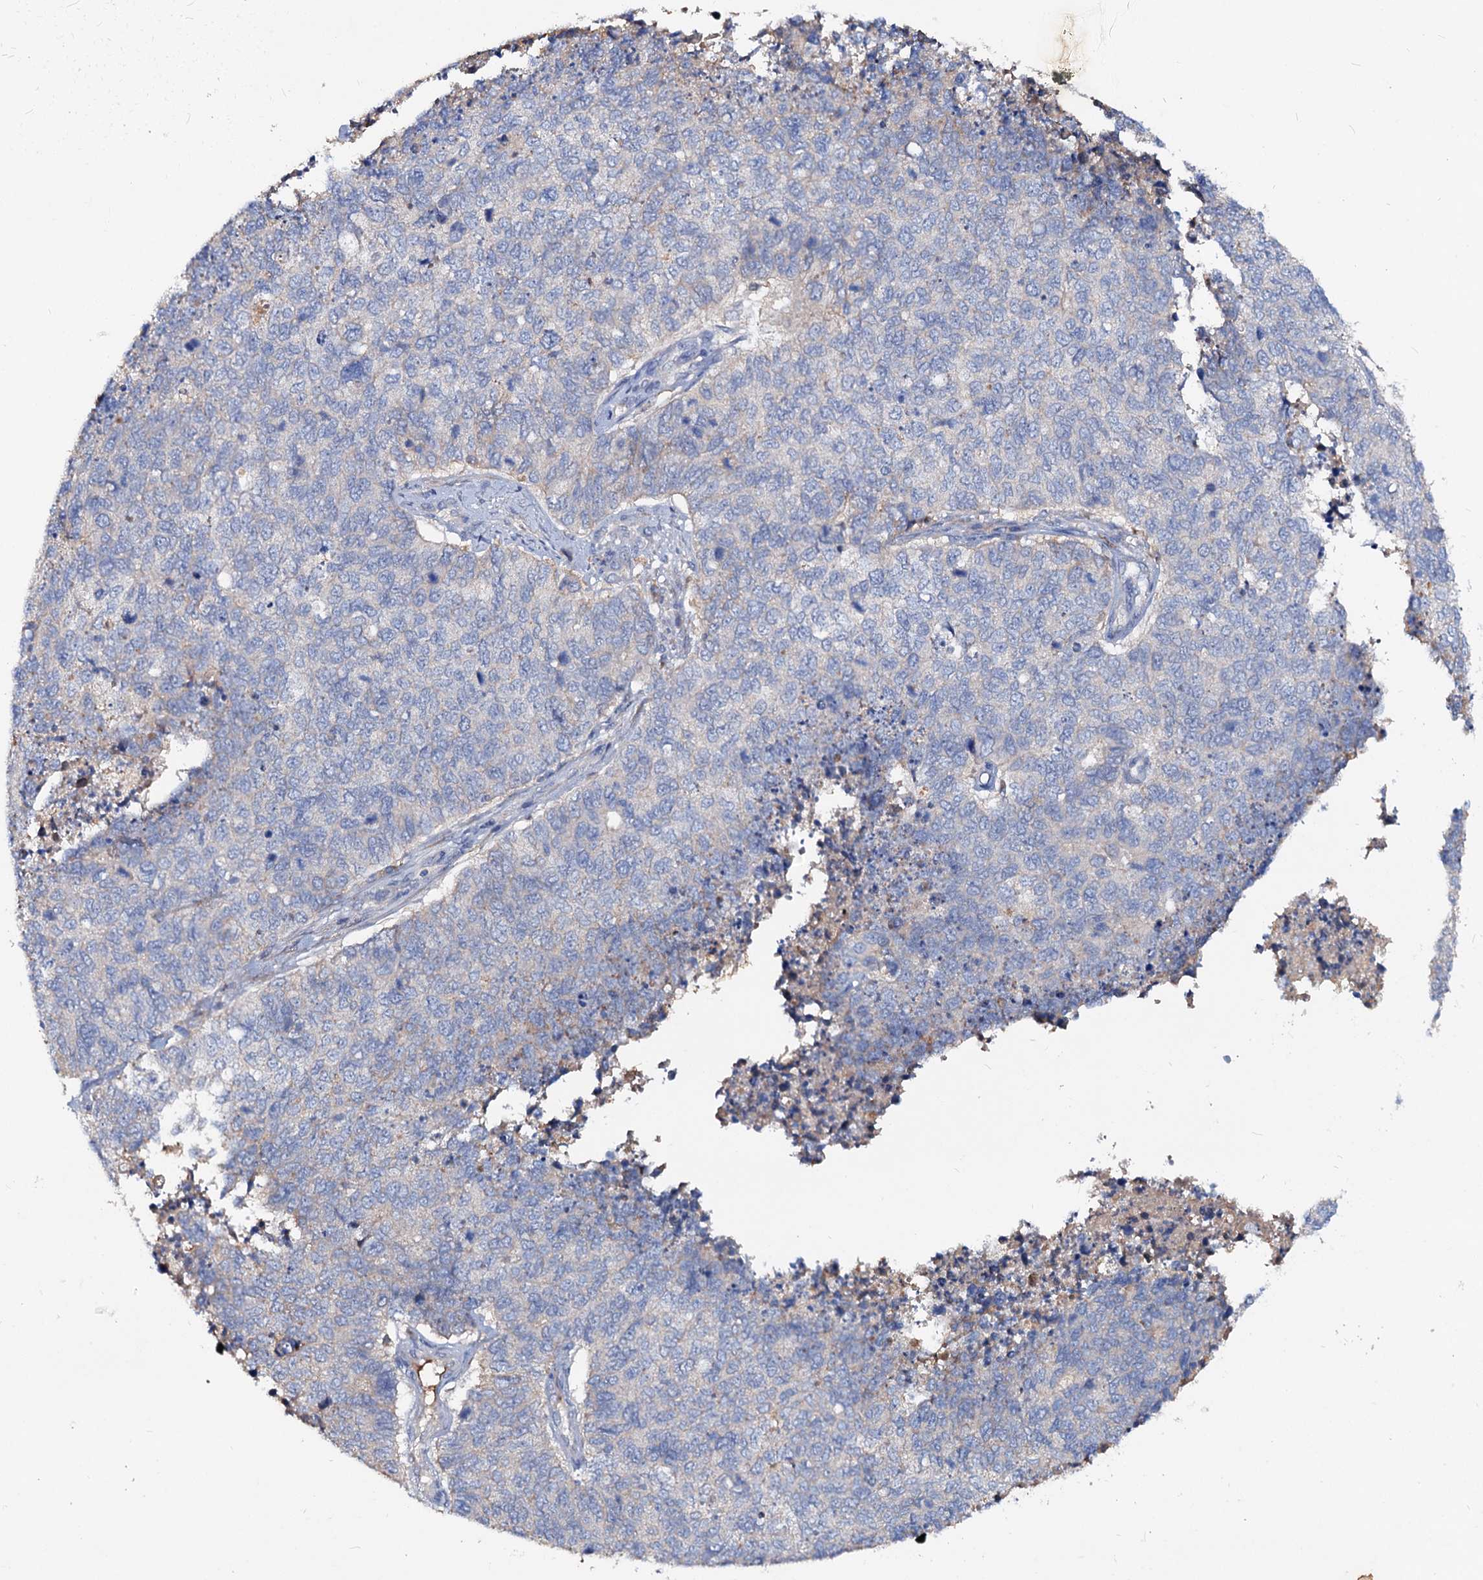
{"staining": {"intensity": "weak", "quantity": "<25%", "location": "cytoplasmic/membranous"}, "tissue": "cervical cancer", "cell_type": "Tumor cells", "image_type": "cancer", "snomed": [{"axis": "morphology", "description": "Squamous cell carcinoma, NOS"}, {"axis": "topography", "description": "Cervix"}], "caption": "This is a histopathology image of immunohistochemistry (IHC) staining of cervical squamous cell carcinoma, which shows no expression in tumor cells. The staining is performed using DAB brown chromogen with nuclei counter-stained in using hematoxylin.", "gene": "ACY3", "patient": {"sex": "female", "age": 63}}